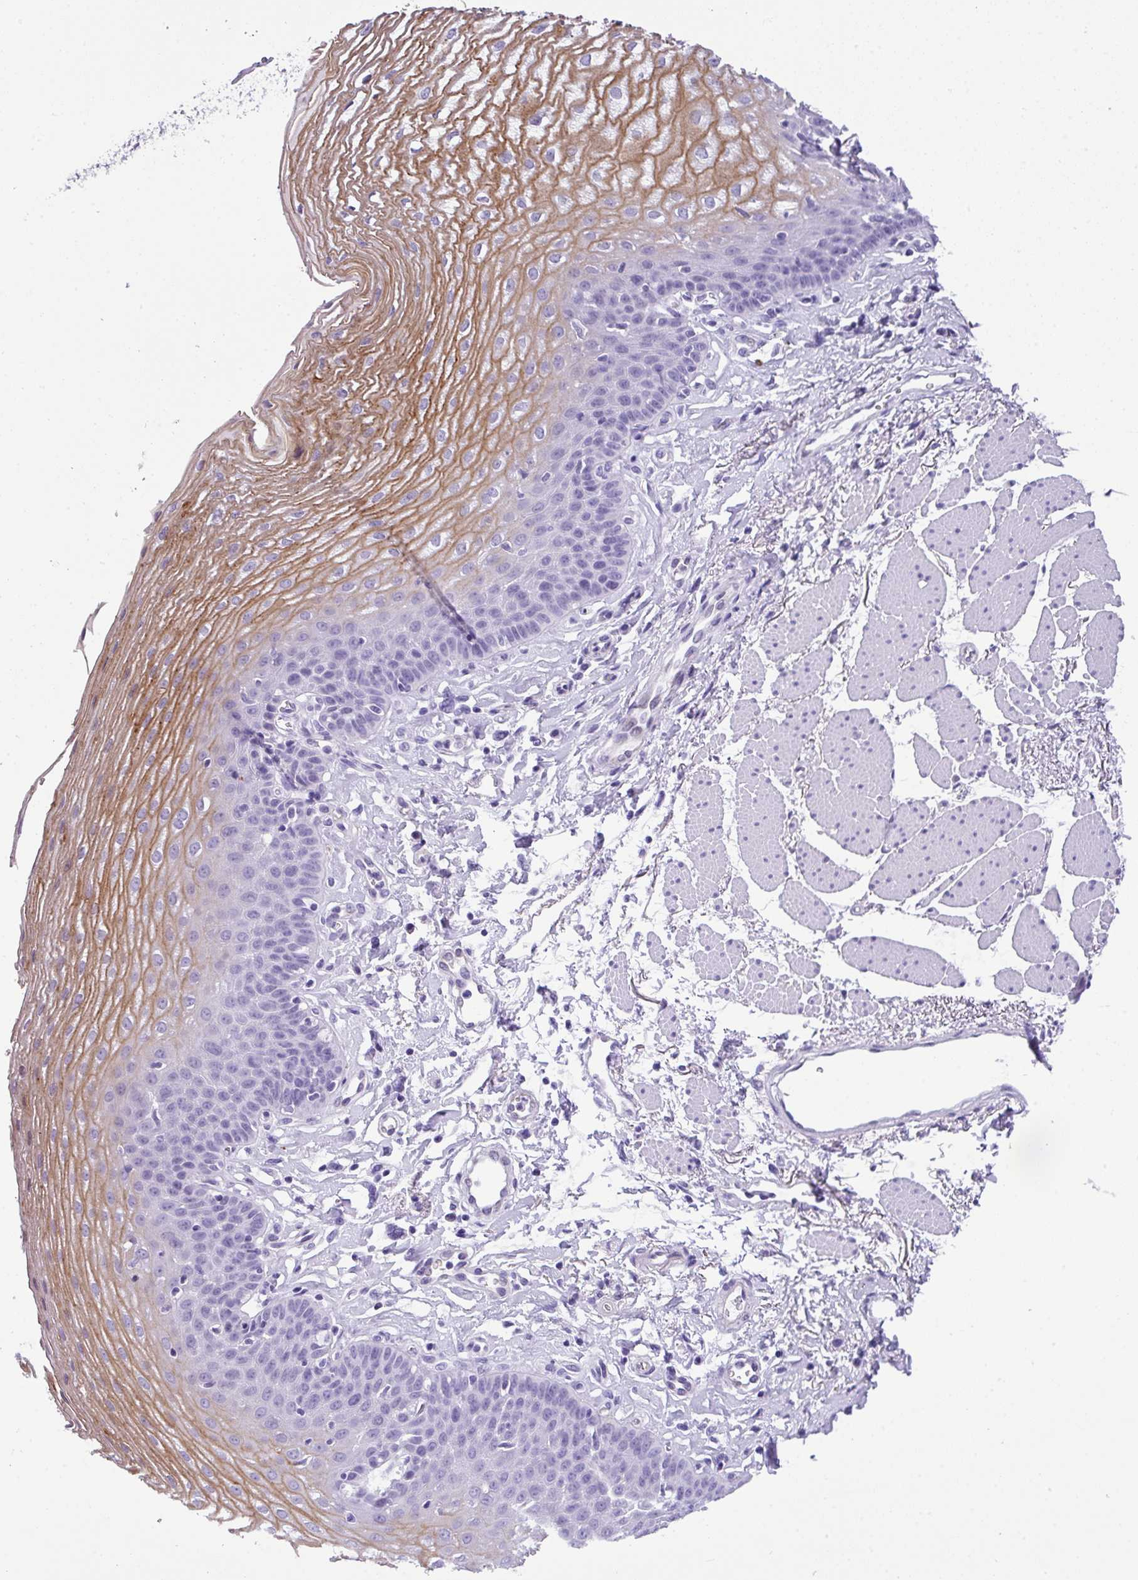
{"staining": {"intensity": "moderate", "quantity": "25%-75%", "location": "cytoplasmic/membranous"}, "tissue": "esophagus", "cell_type": "Squamous epithelial cells", "image_type": "normal", "snomed": [{"axis": "morphology", "description": "Normal tissue, NOS"}, {"axis": "topography", "description": "Esophagus"}], "caption": "Immunohistochemistry histopathology image of unremarkable human esophagus stained for a protein (brown), which reveals medium levels of moderate cytoplasmic/membranous positivity in approximately 25%-75% of squamous epithelial cells.", "gene": "MUC21", "patient": {"sex": "female", "age": 81}}